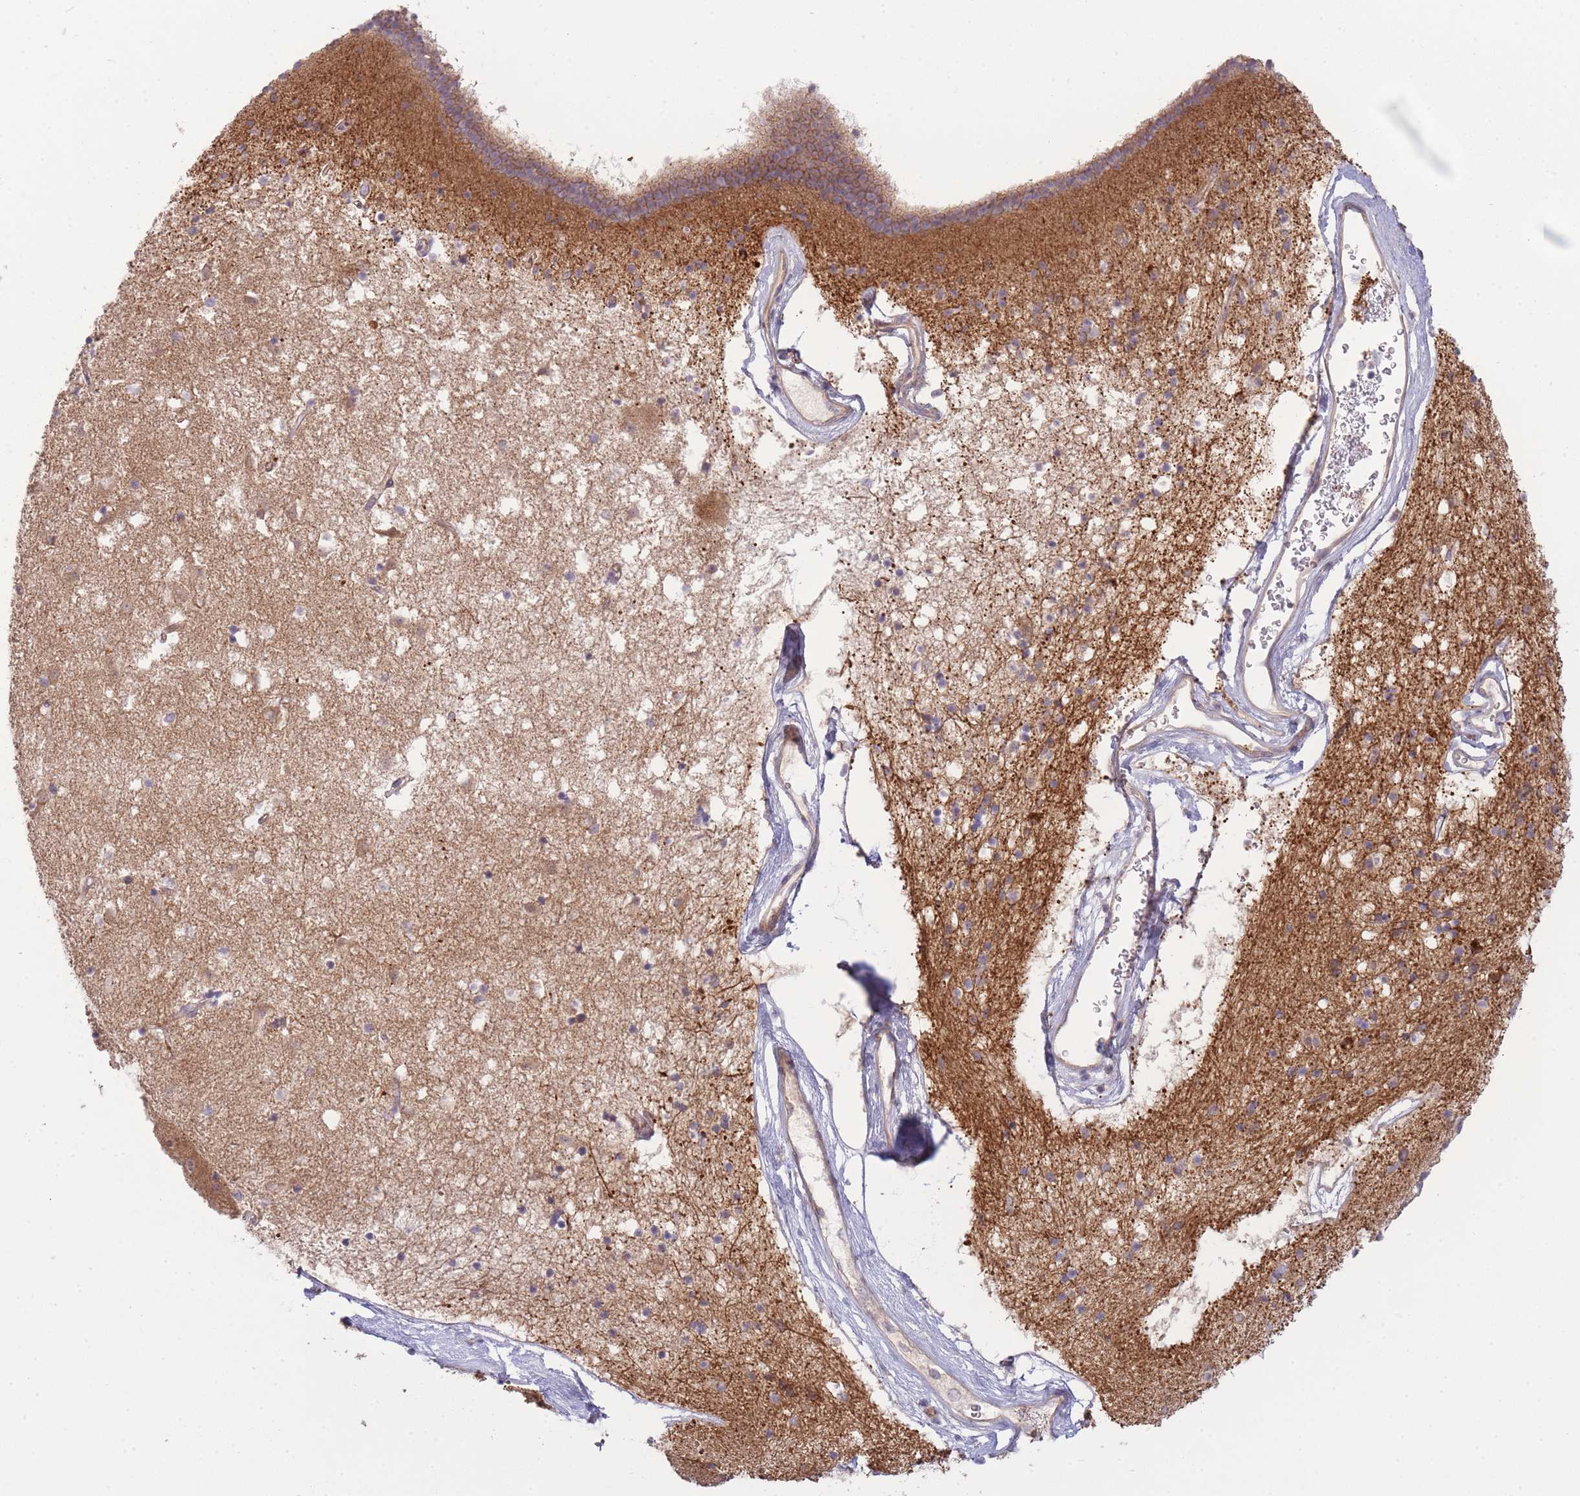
{"staining": {"intensity": "weak", "quantity": "<25%", "location": "cytoplasmic/membranous"}, "tissue": "caudate", "cell_type": "Glial cells", "image_type": "normal", "snomed": [{"axis": "morphology", "description": "Normal tissue, NOS"}, {"axis": "topography", "description": "Lateral ventricle wall"}], "caption": "The immunohistochemistry histopathology image has no significant expression in glial cells of caudate. The staining is performed using DAB brown chromogen with nuclei counter-stained in using hematoxylin.", "gene": "PFDN6", "patient": {"sex": "male", "age": 58}}